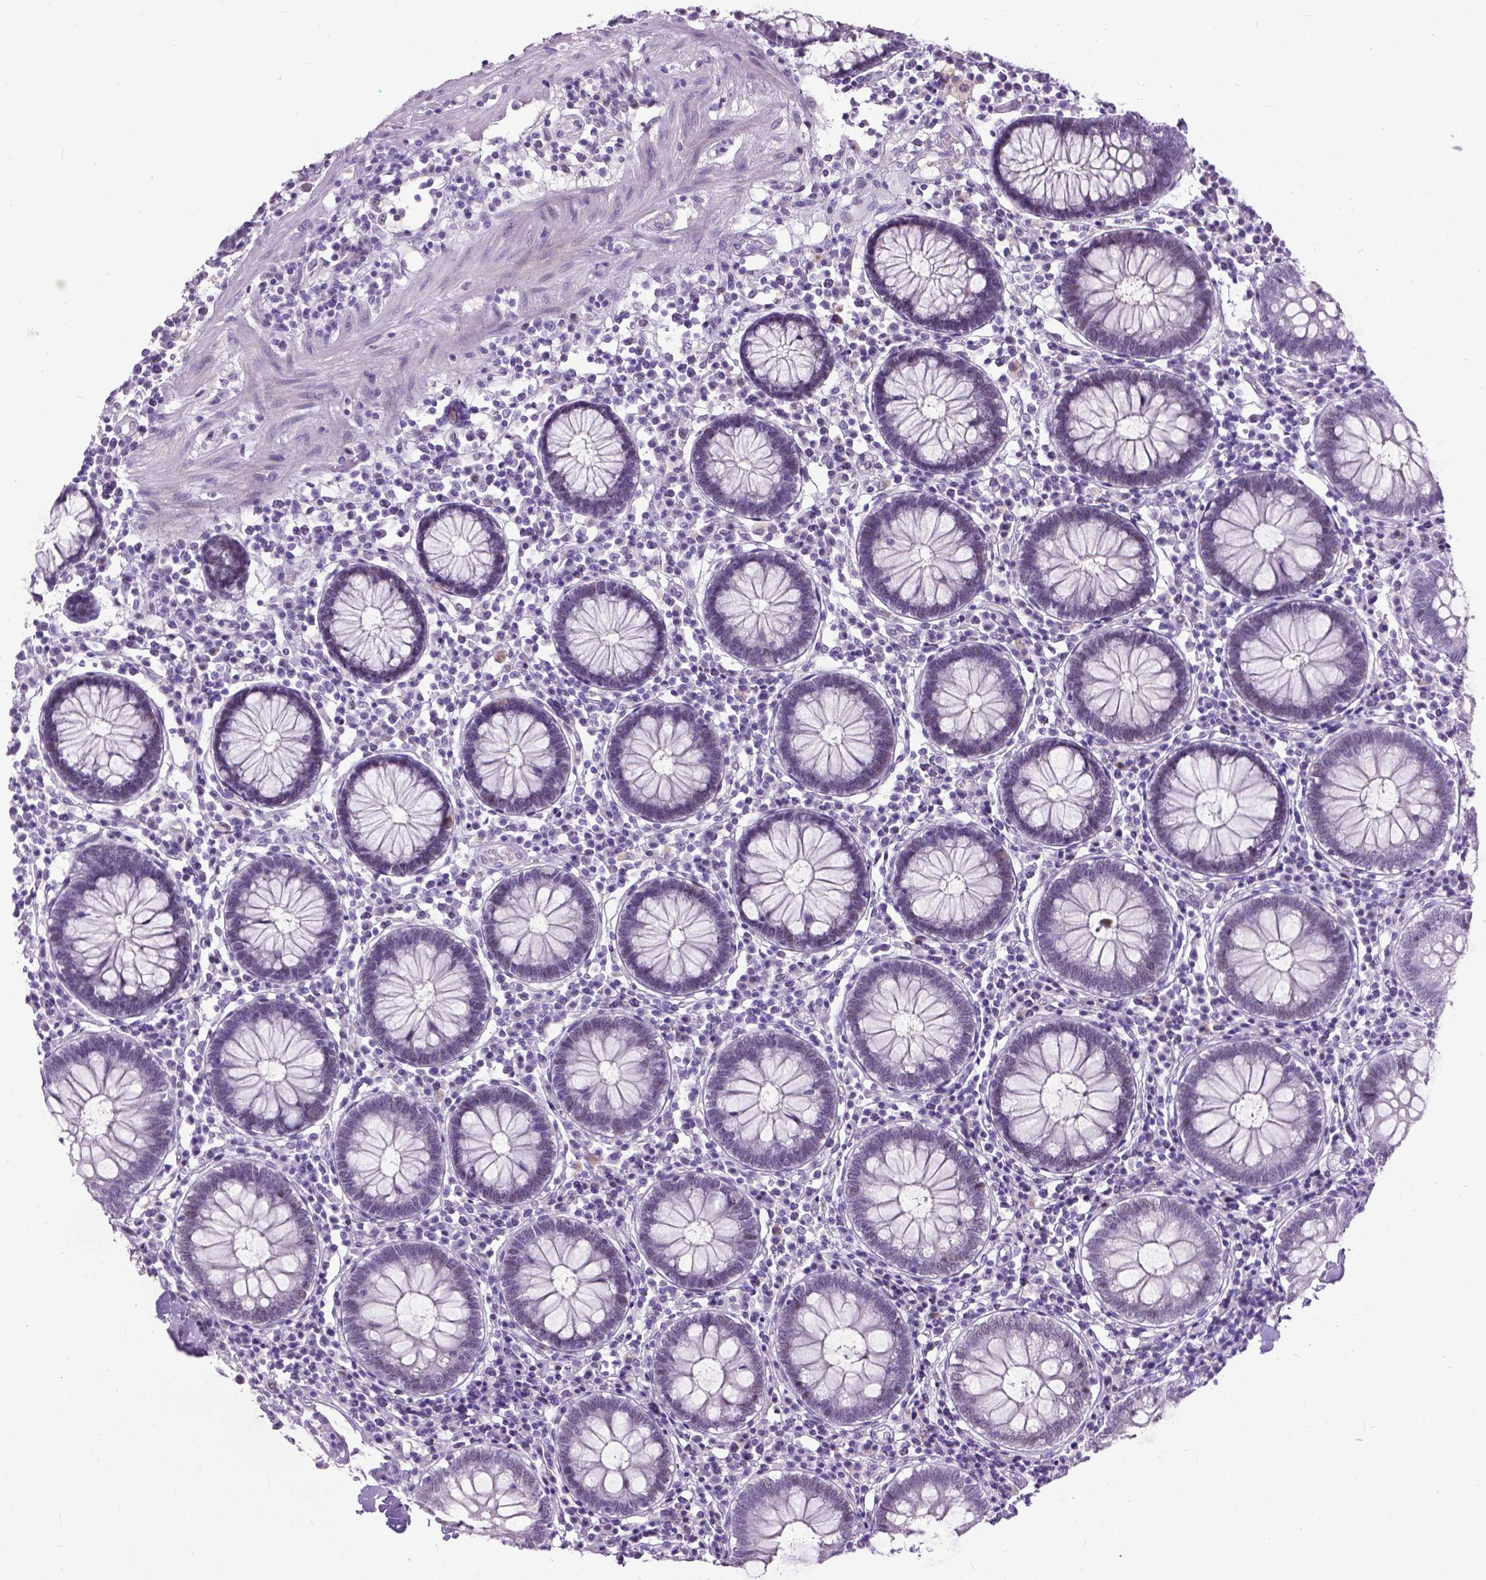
{"staining": {"intensity": "negative", "quantity": "none", "location": "none"}, "tissue": "colon", "cell_type": "Endothelial cells", "image_type": "normal", "snomed": [{"axis": "morphology", "description": "Normal tissue, NOS"}, {"axis": "morphology", "description": "Adenocarcinoma, NOS"}, {"axis": "topography", "description": "Colon"}], "caption": "Colon was stained to show a protein in brown. There is no significant staining in endothelial cells. Brightfield microscopy of immunohistochemistry (IHC) stained with DAB (brown) and hematoxylin (blue), captured at high magnification.", "gene": "PROB1", "patient": {"sex": "male", "age": 83}}